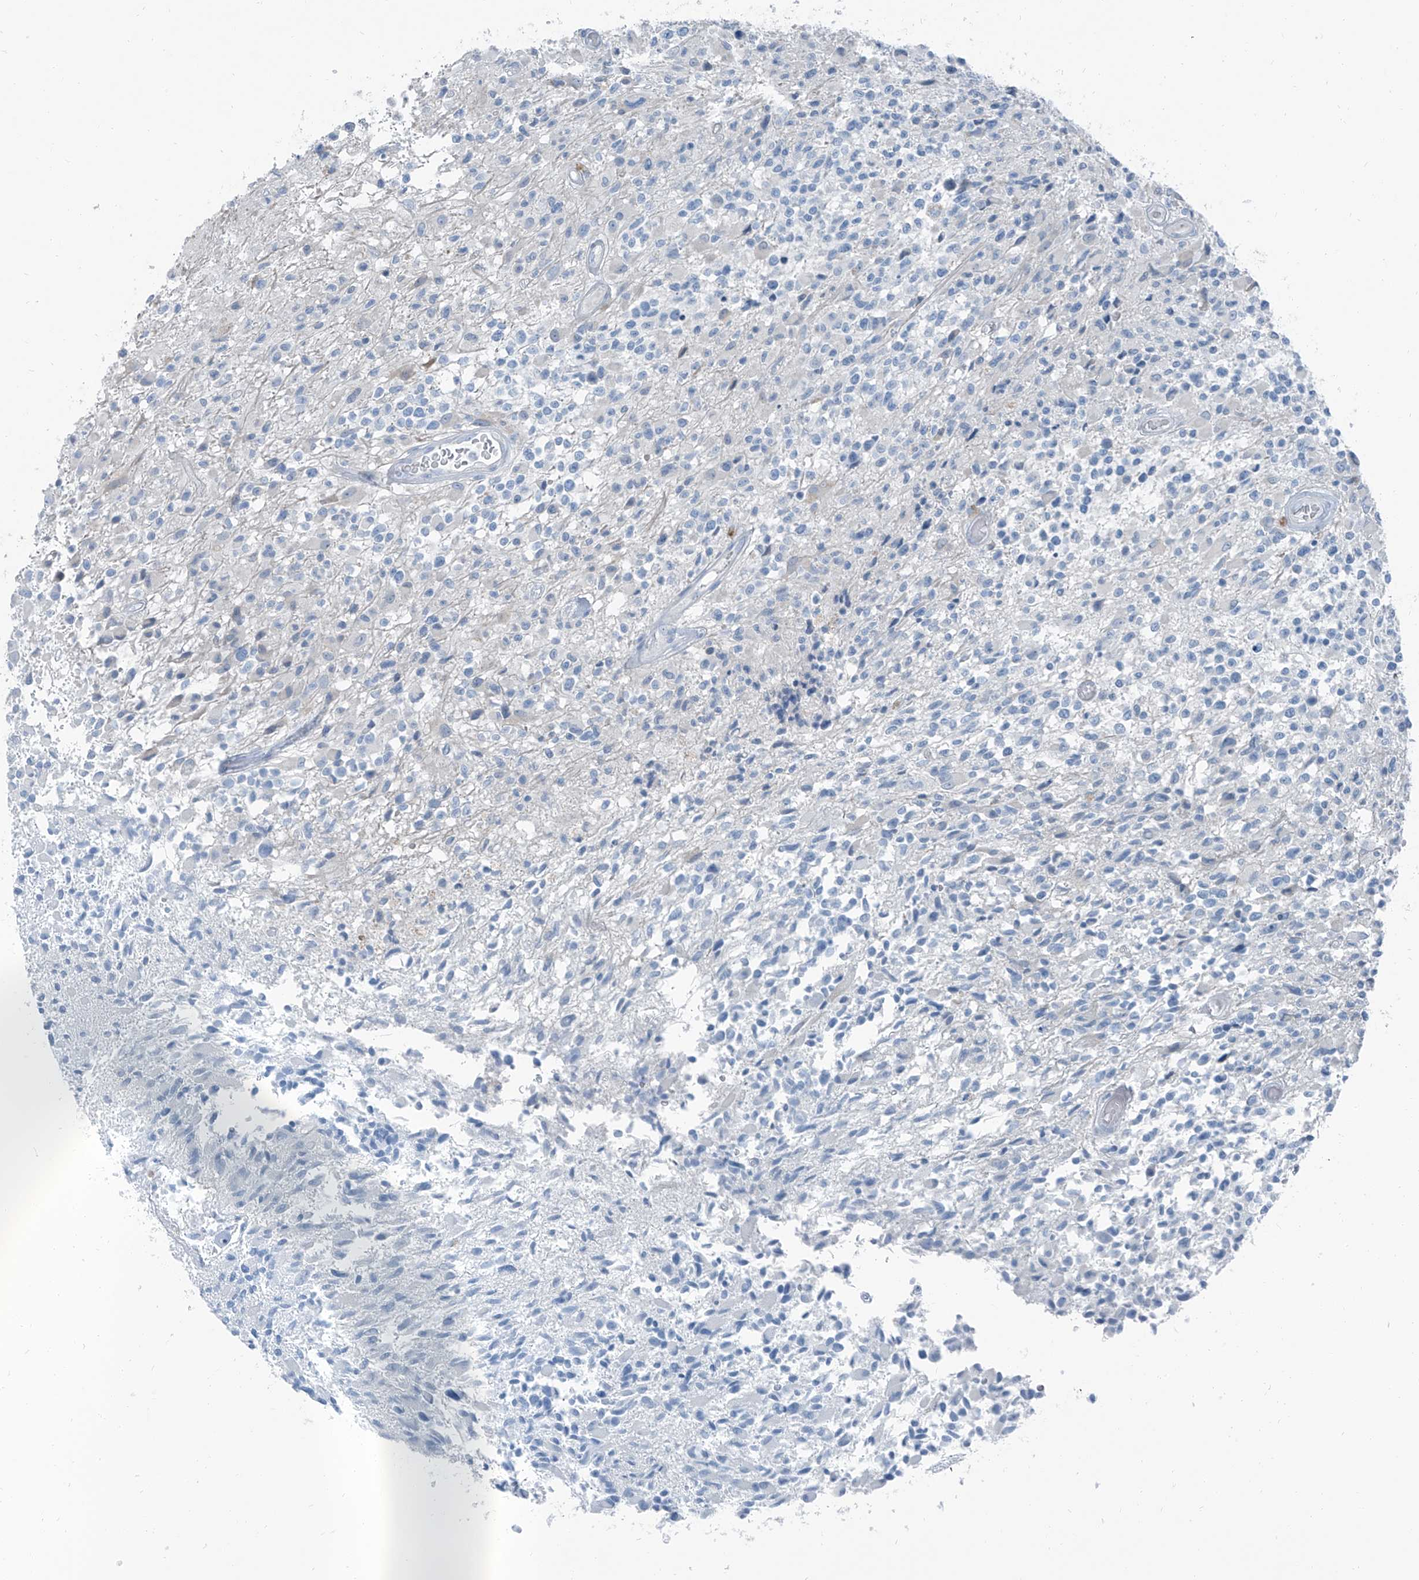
{"staining": {"intensity": "negative", "quantity": "none", "location": "none"}, "tissue": "glioma", "cell_type": "Tumor cells", "image_type": "cancer", "snomed": [{"axis": "morphology", "description": "Glioma, malignant, High grade"}, {"axis": "morphology", "description": "Glioblastoma, NOS"}, {"axis": "topography", "description": "Brain"}], "caption": "Histopathology image shows no significant protein staining in tumor cells of glioblastoma.", "gene": "RGN", "patient": {"sex": "male", "age": 60}}